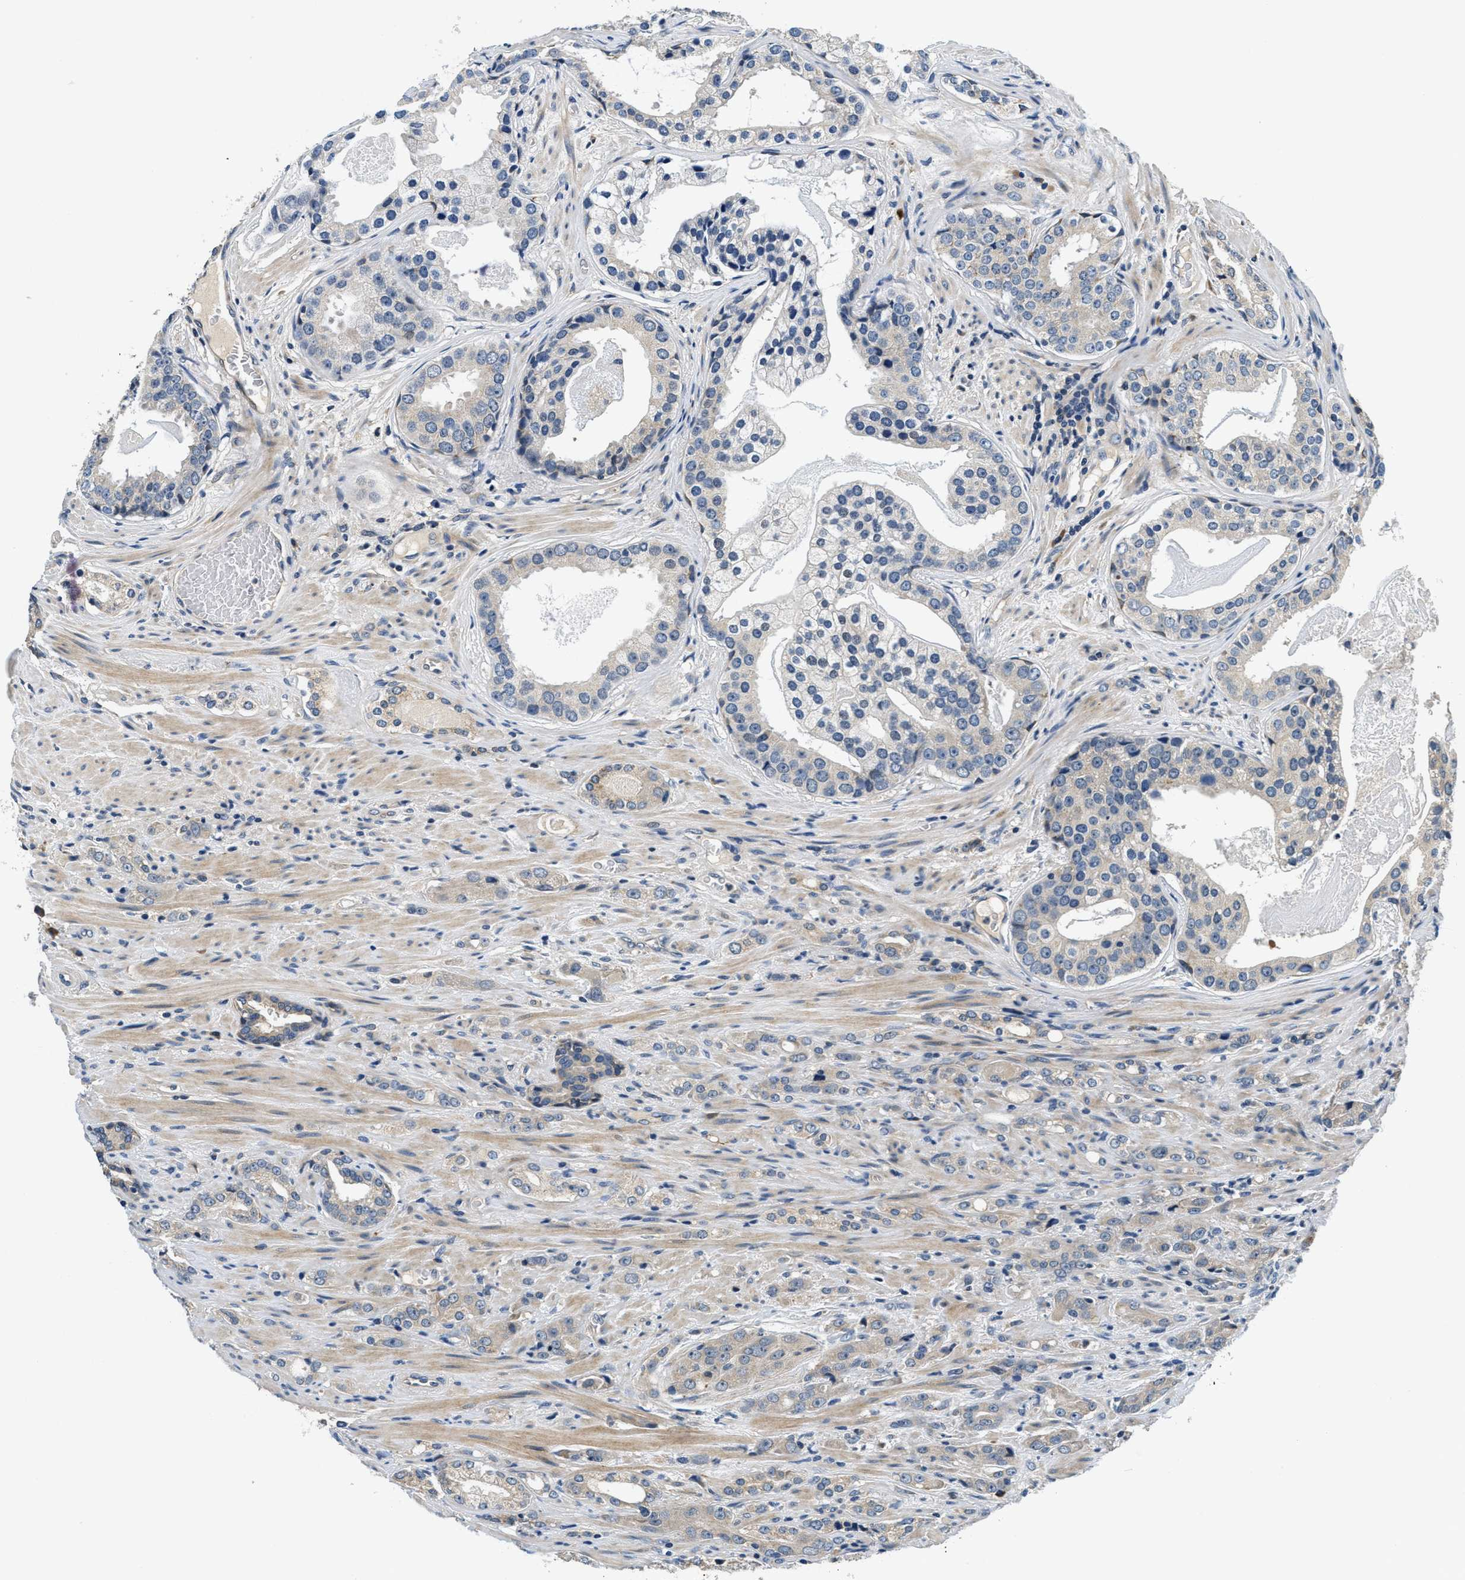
{"staining": {"intensity": "weak", "quantity": "<25%", "location": "cytoplasmic/membranous"}, "tissue": "prostate cancer", "cell_type": "Tumor cells", "image_type": "cancer", "snomed": [{"axis": "morphology", "description": "Adenocarcinoma, High grade"}, {"axis": "topography", "description": "Prostate"}], "caption": "Prostate cancer (adenocarcinoma (high-grade)) stained for a protein using immunohistochemistry reveals no positivity tumor cells.", "gene": "ALDH3A2", "patient": {"sex": "male", "age": 71}}